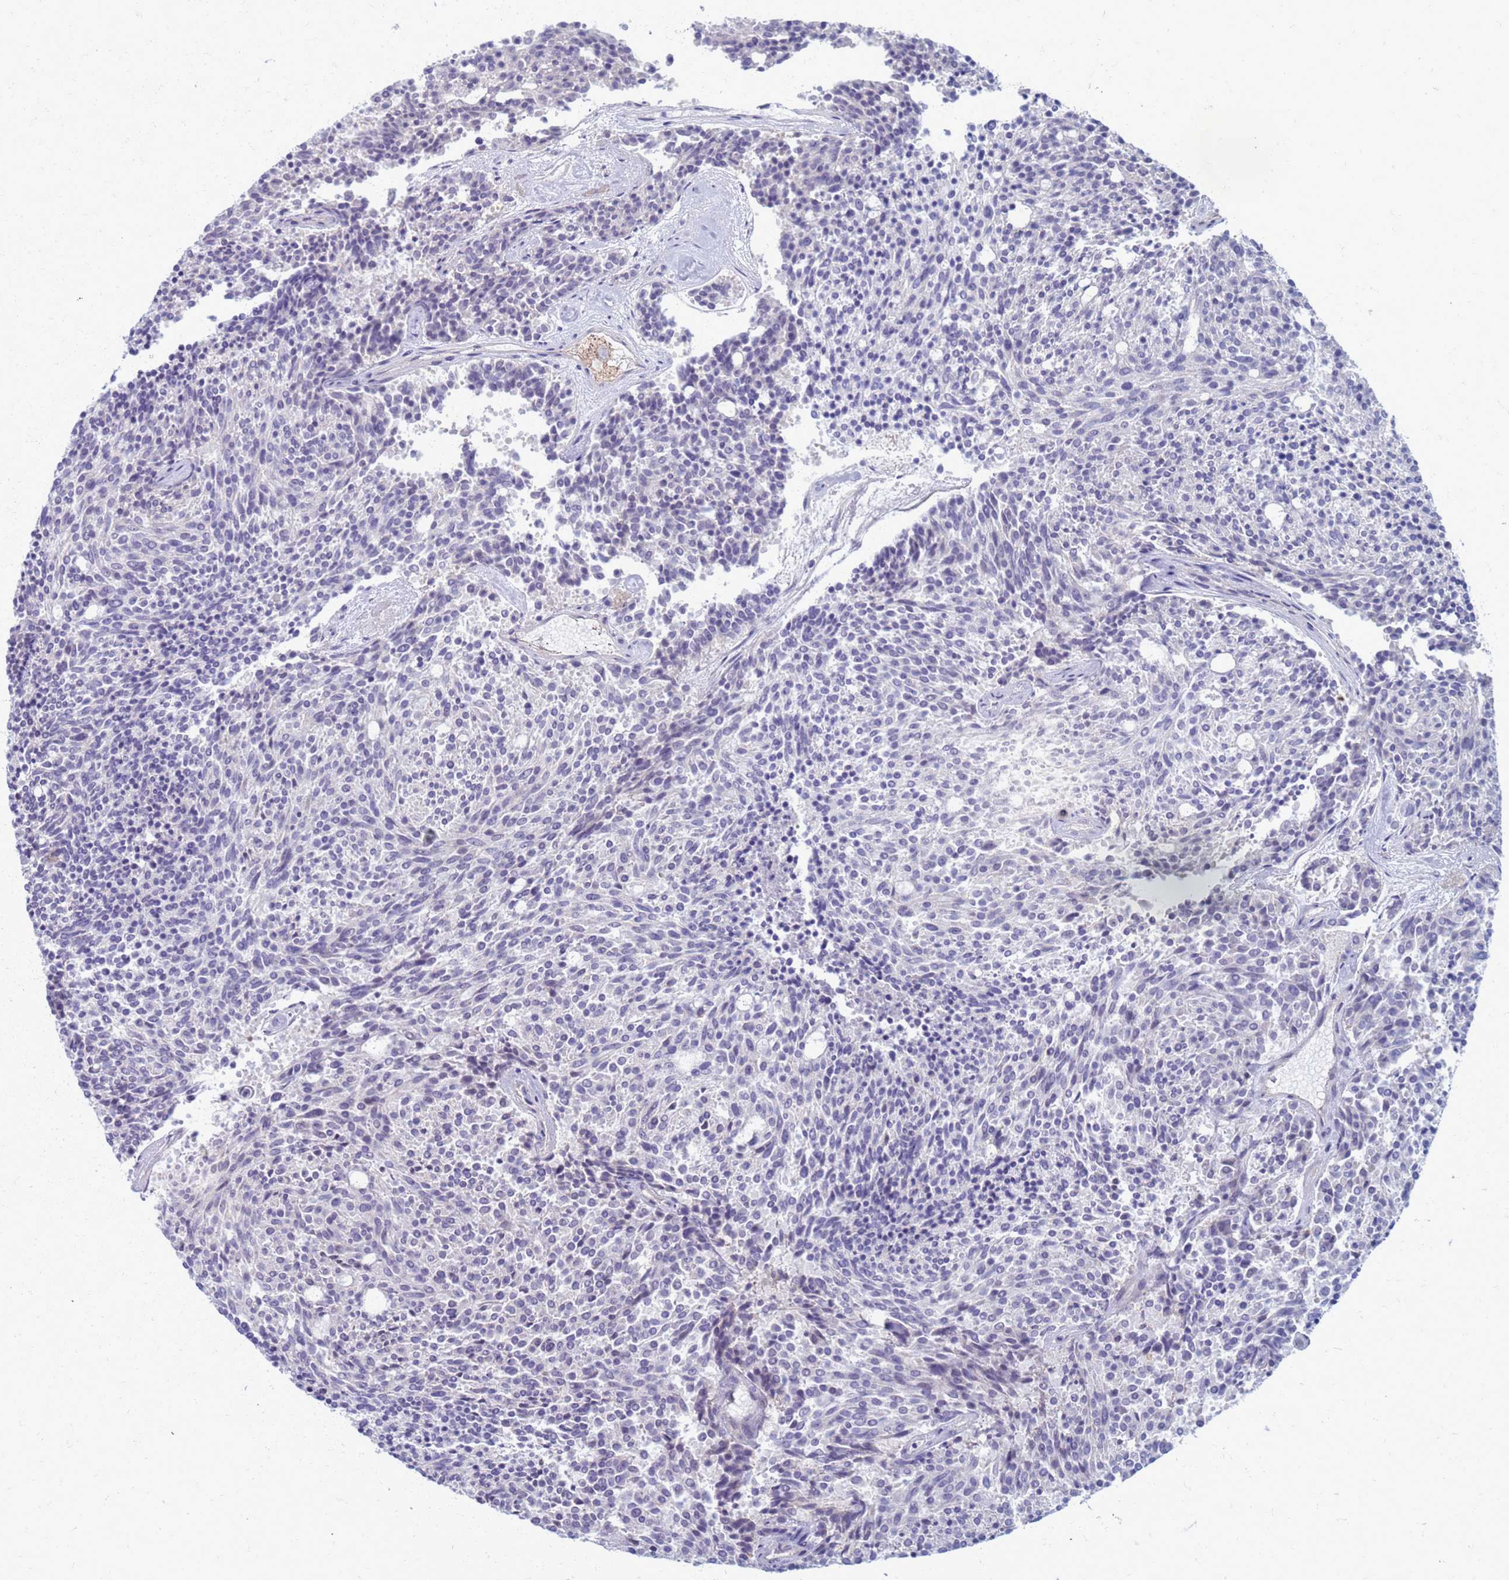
{"staining": {"intensity": "negative", "quantity": "none", "location": "none"}, "tissue": "carcinoid", "cell_type": "Tumor cells", "image_type": "cancer", "snomed": [{"axis": "morphology", "description": "Carcinoid, malignant, NOS"}, {"axis": "topography", "description": "Pancreas"}], "caption": "Immunohistochemical staining of human malignant carcinoid shows no significant positivity in tumor cells.", "gene": "CLCA2", "patient": {"sex": "female", "age": 54}}